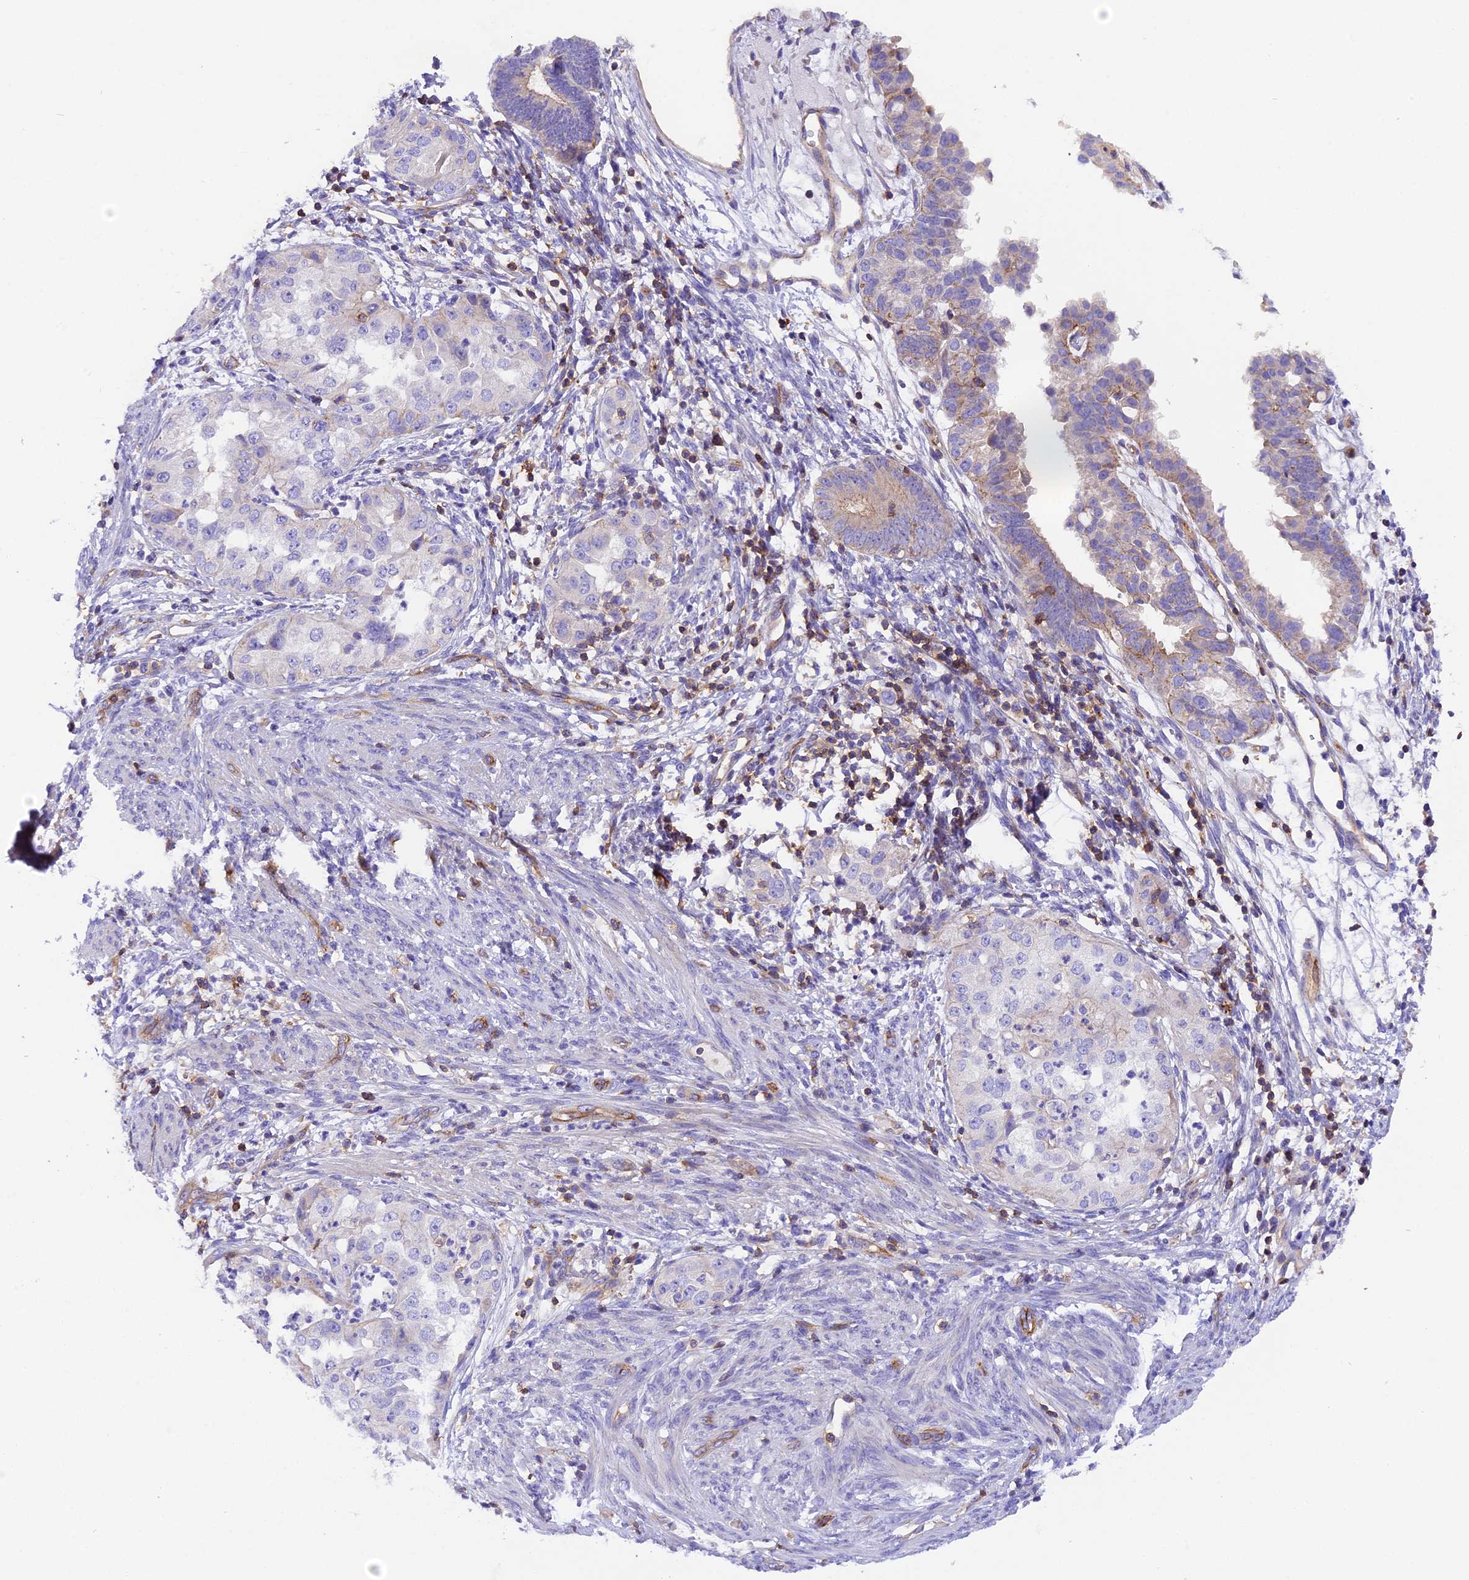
{"staining": {"intensity": "negative", "quantity": "none", "location": "none"}, "tissue": "endometrial cancer", "cell_type": "Tumor cells", "image_type": "cancer", "snomed": [{"axis": "morphology", "description": "Adenocarcinoma, NOS"}, {"axis": "topography", "description": "Endometrium"}], "caption": "Immunohistochemistry of adenocarcinoma (endometrial) displays no expression in tumor cells.", "gene": "FAM193A", "patient": {"sex": "female", "age": 85}}